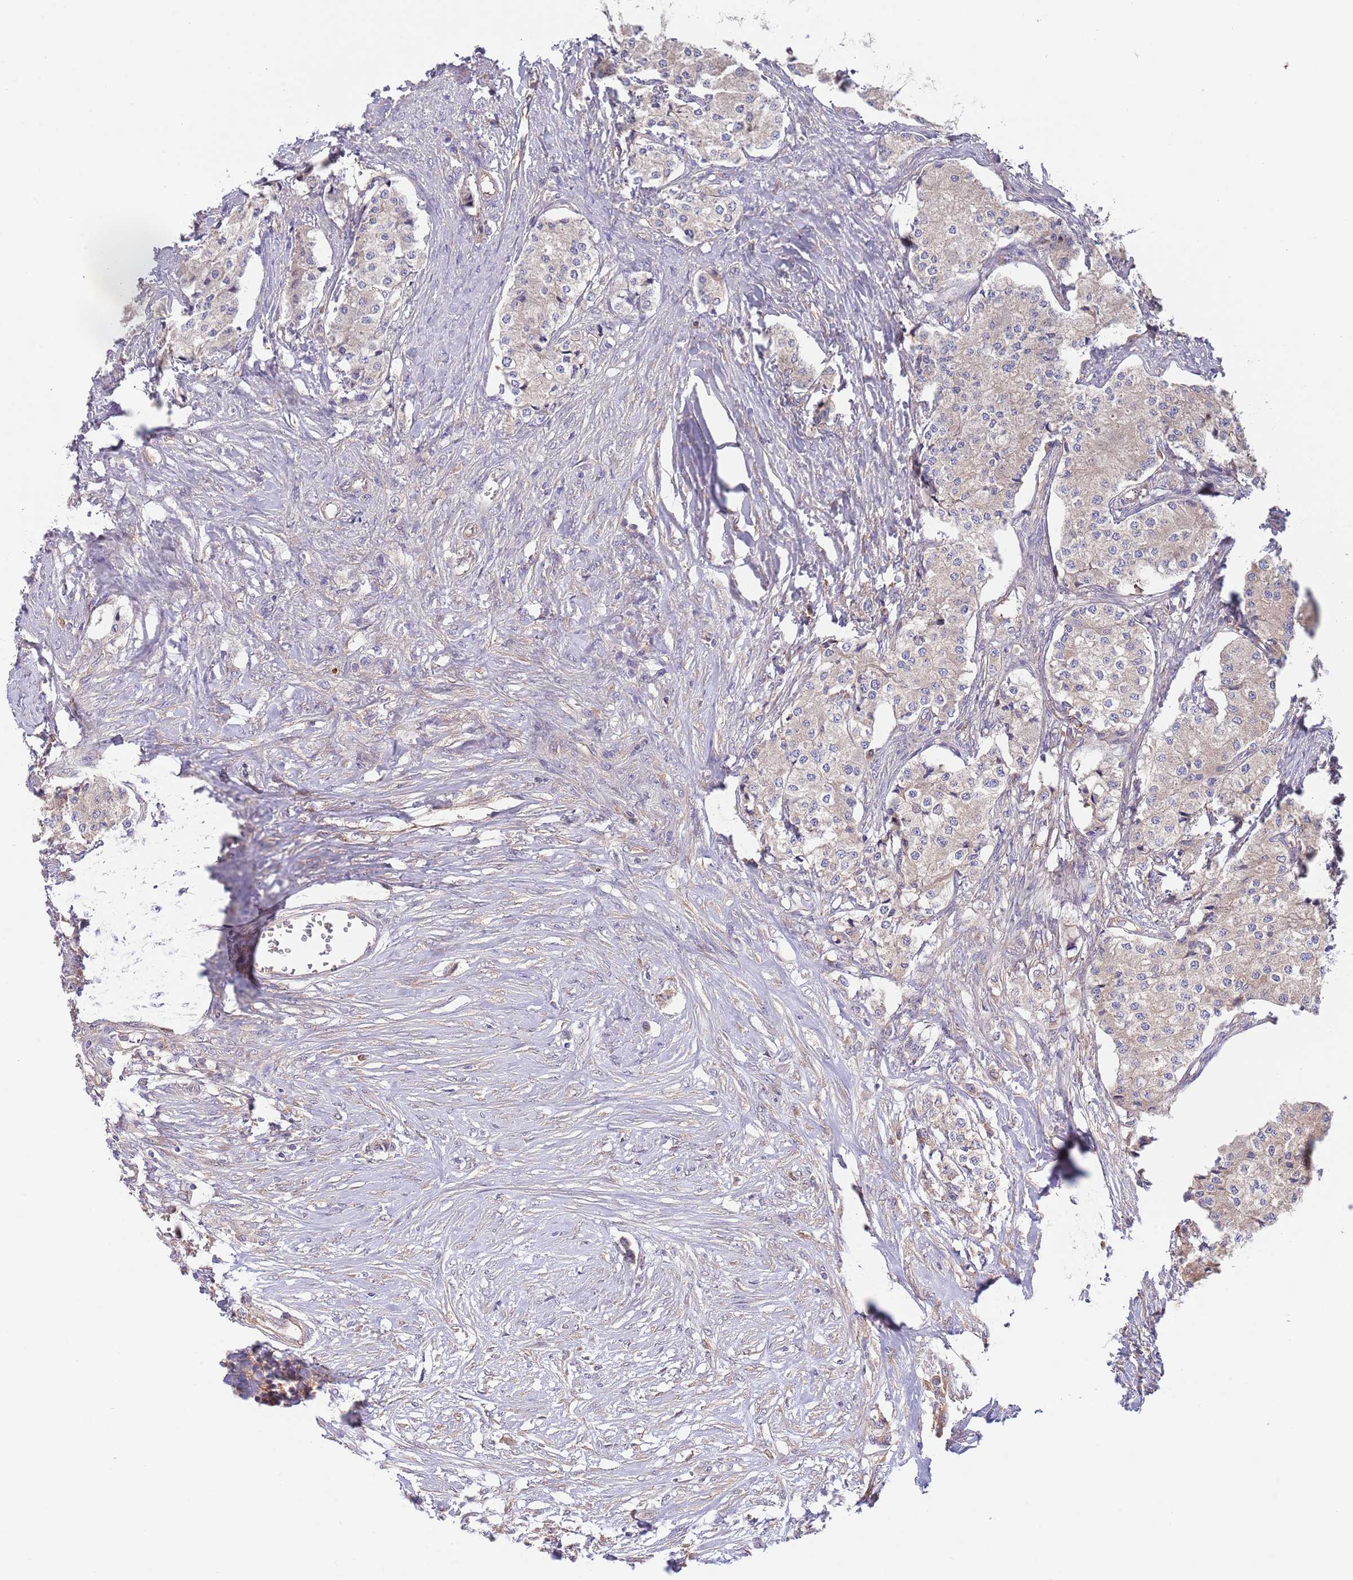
{"staining": {"intensity": "weak", "quantity": ">75%", "location": "cytoplasmic/membranous"}, "tissue": "carcinoid", "cell_type": "Tumor cells", "image_type": "cancer", "snomed": [{"axis": "morphology", "description": "Carcinoid, malignant, NOS"}, {"axis": "topography", "description": "Colon"}], "caption": "IHC of human malignant carcinoid shows low levels of weak cytoplasmic/membranous expression in about >75% of tumor cells.", "gene": "EIF3F", "patient": {"sex": "female", "age": 52}}